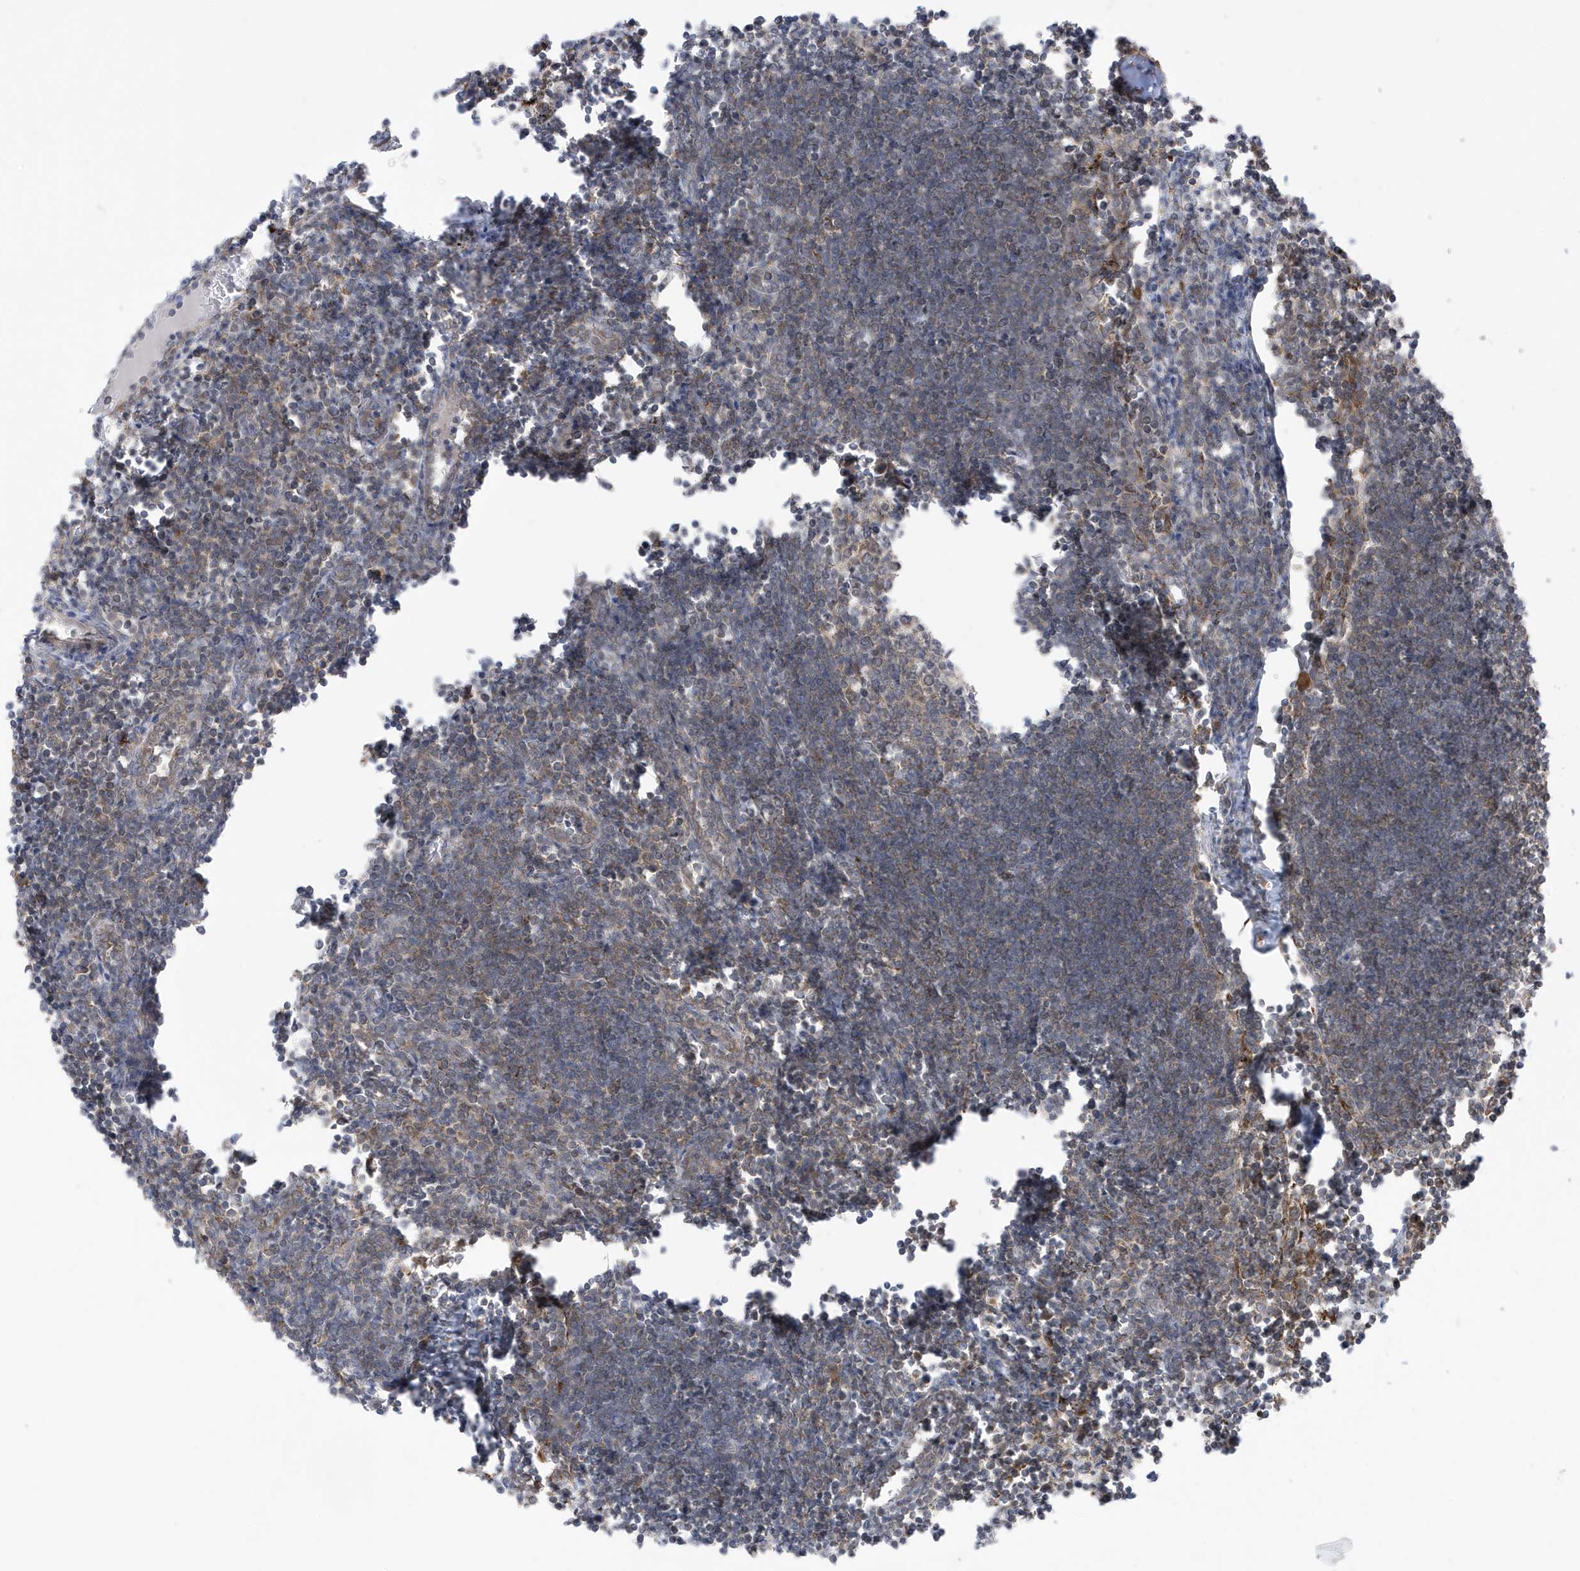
{"staining": {"intensity": "moderate", "quantity": ">75%", "location": "cytoplasmic/membranous"}, "tissue": "lymph node", "cell_type": "Germinal center cells", "image_type": "normal", "snomed": [{"axis": "morphology", "description": "Normal tissue, NOS"}, {"axis": "morphology", "description": "Malignant melanoma, Metastatic site"}, {"axis": "topography", "description": "Lymph node"}], "caption": "Moderate cytoplasmic/membranous protein expression is appreciated in about >75% of germinal center cells in lymph node. The protein is shown in brown color, while the nuclei are stained blue.", "gene": "DHX36", "patient": {"sex": "male", "age": 41}}